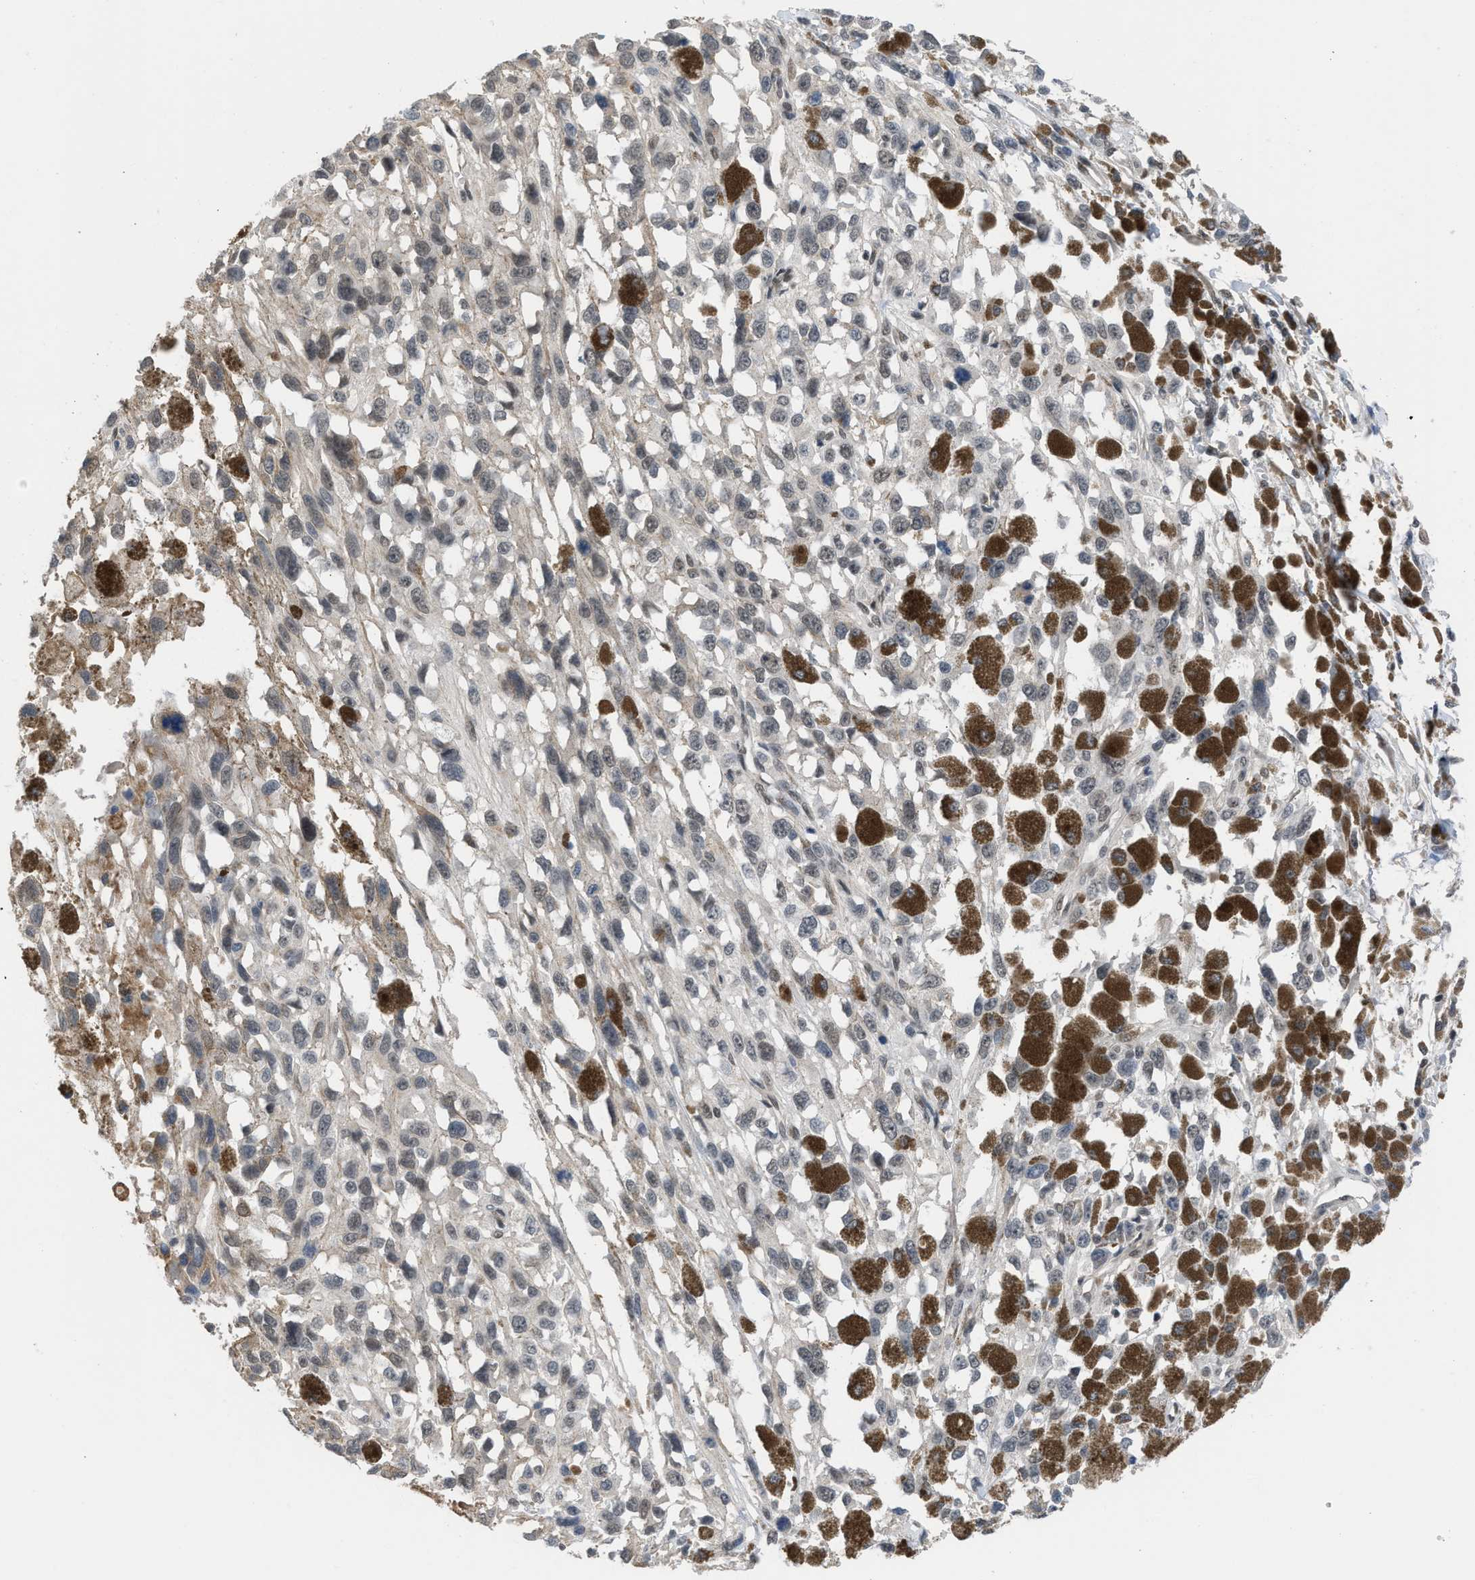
{"staining": {"intensity": "weak", "quantity": "<25%", "location": "nuclear"}, "tissue": "melanoma", "cell_type": "Tumor cells", "image_type": "cancer", "snomed": [{"axis": "morphology", "description": "Malignant melanoma, Metastatic site"}, {"axis": "topography", "description": "Lymph node"}], "caption": "The image shows no staining of tumor cells in melanoma. Brightfield microscopy of immunohistochemistry stained with DAB (3,3'-diaminobenzidine) (brown) and hematoxylin (blue), captured at high magnification.", "gene": "TERF2IP", "patient": {"sex": "male", "age": 59}}